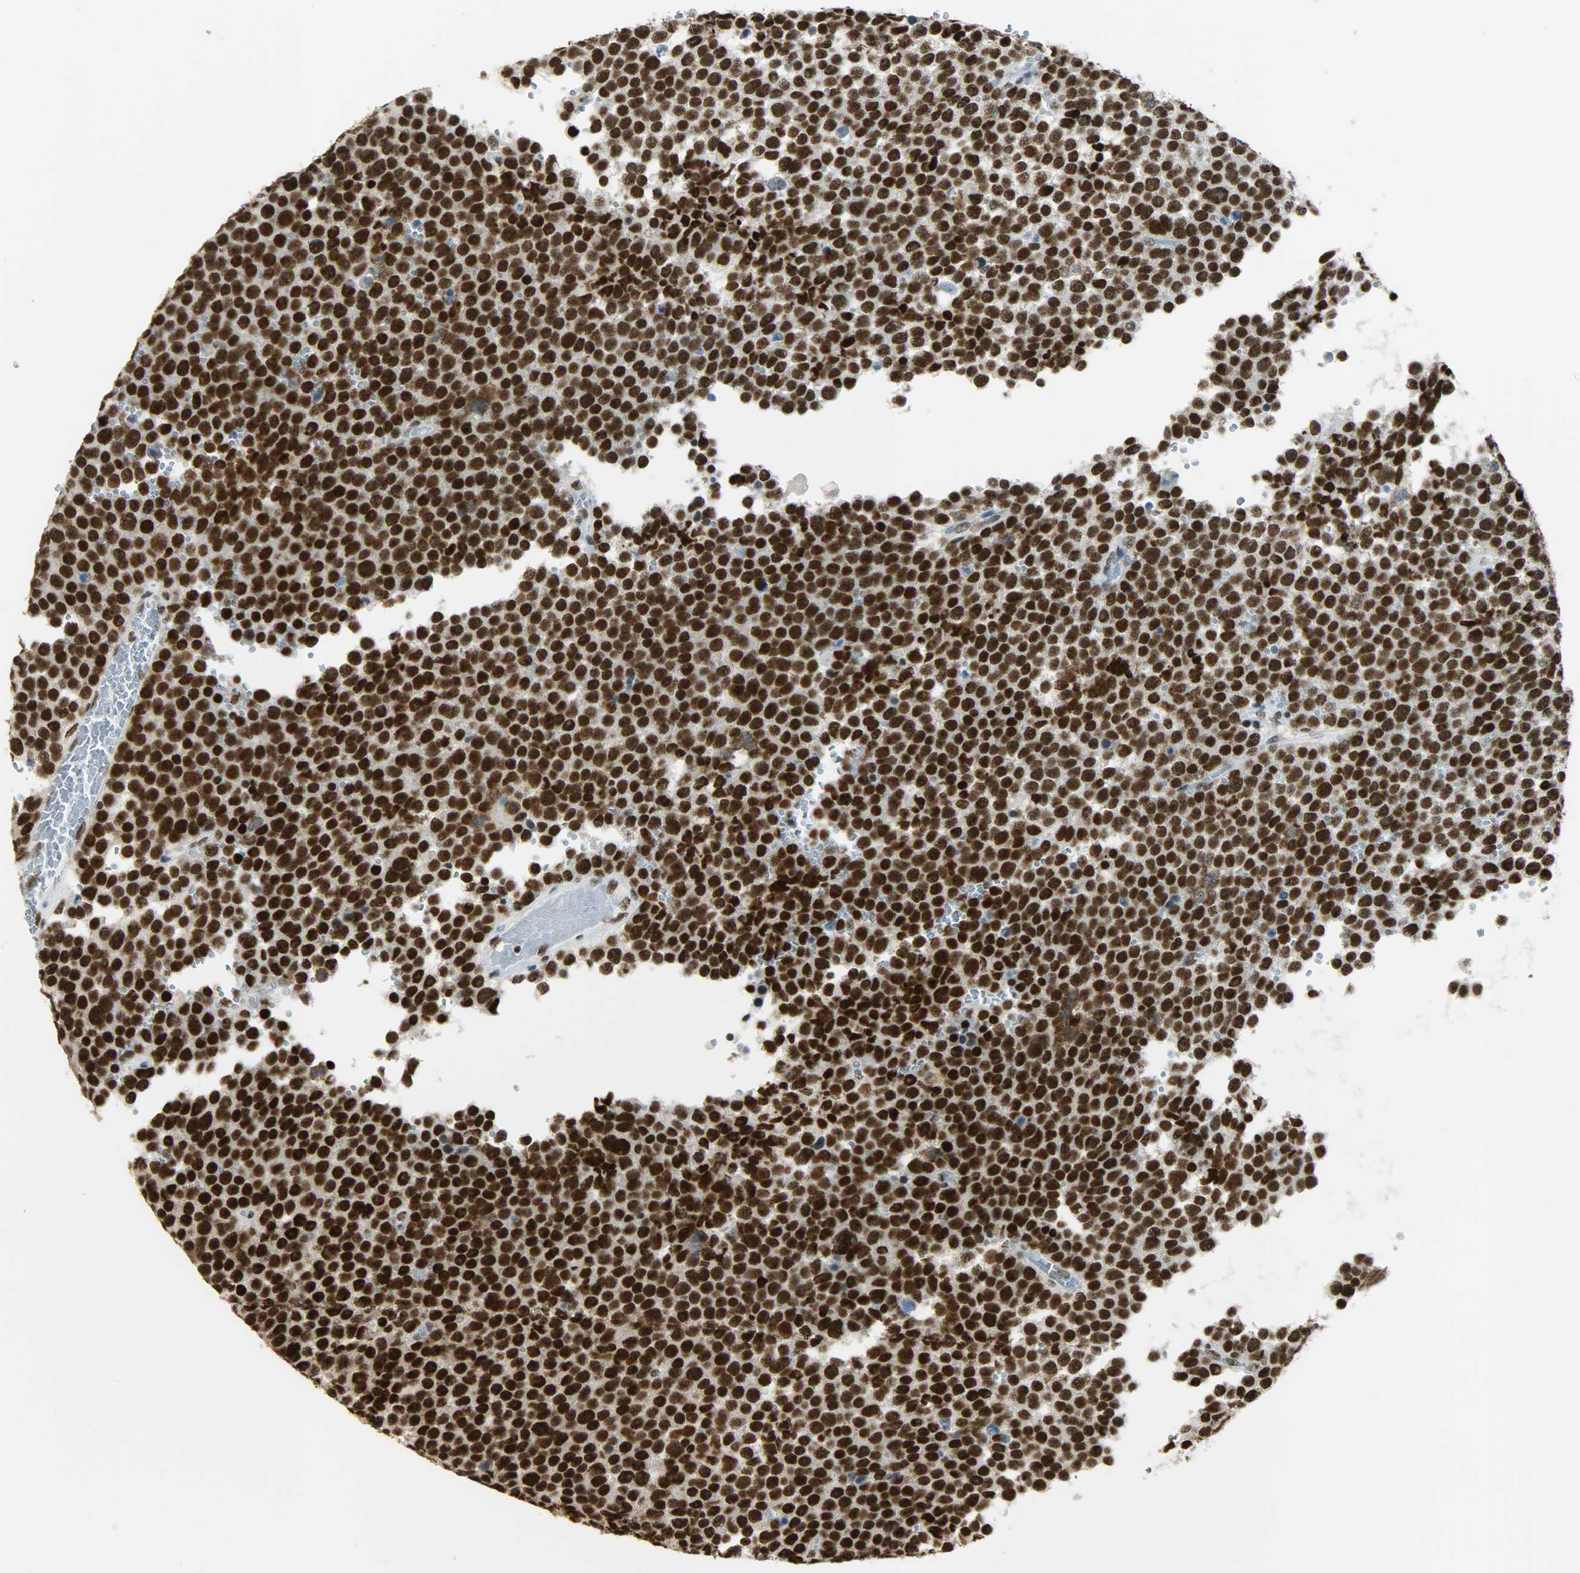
{"staining": {"intensity": "strong", "quantity": ">75%", "location": "nuclear"}, "tissue": "testis cancer", "cell_type": "Tumor cells", "image_type": "cancer", "snomed": [{"axis": "morphology", "description": "Seminoma, NOS"}, {"axis": "topography", "description": "Testis"}], "caption": "Protein staining demonstrates strong nuclear positivity in about >75% of tumor cells in testis seminoma. (DAB (3,3'-diaminobenzidine) = brown stain, brightfield microscopy at high magnification).", "gene": "MYEF2", "patient": {"sex": "male", "age": 71}}